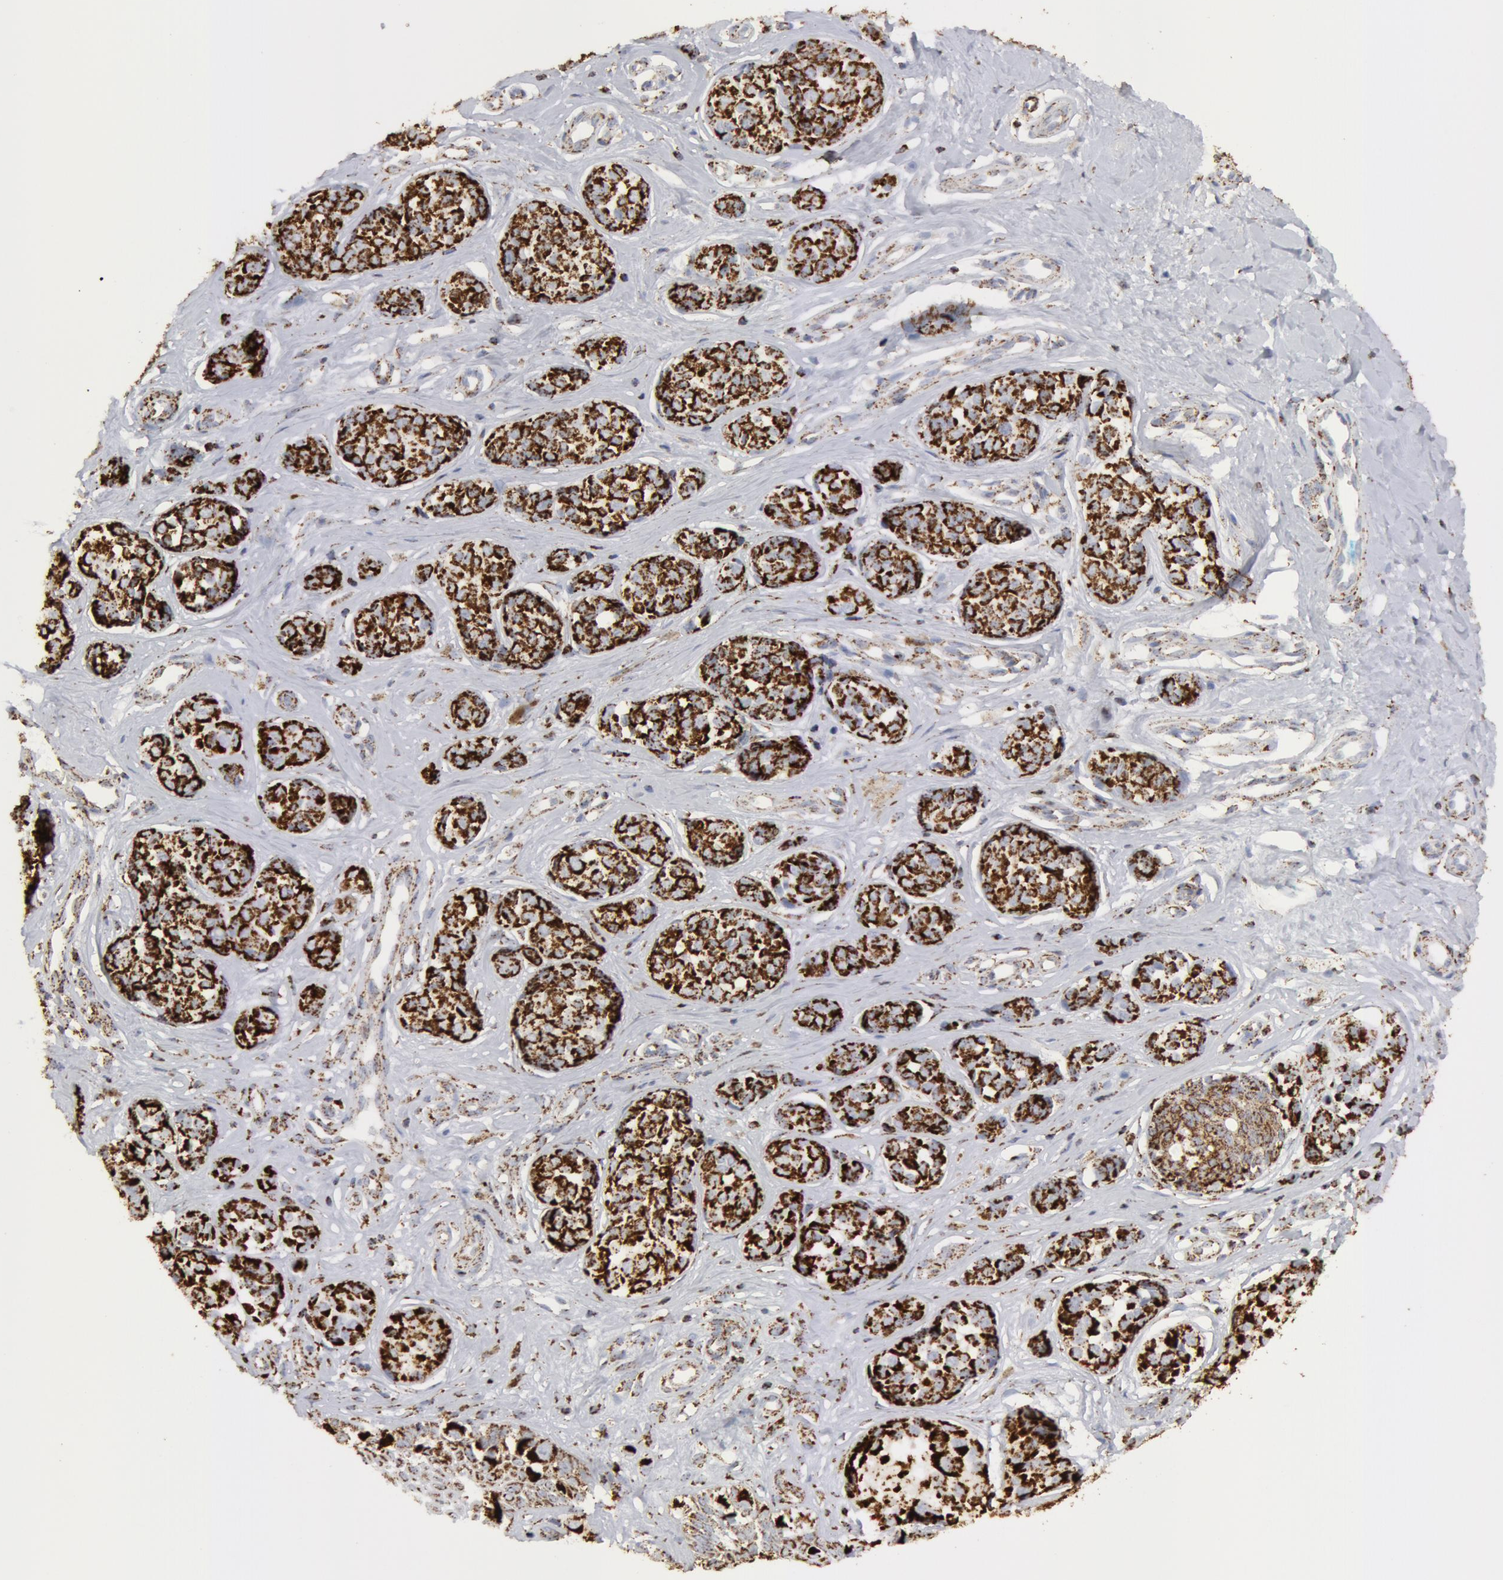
{"staining": {"intensity": "strong", "quantity": ">75%", "location": "cytoplasmic/membranous"}, "tissue": "melanoma", "cell_type": "Tumor cells", "image_type": "cancer", "snomed": [{"axis": "morphology", "description": "Malignant melanoma, NOS"}, {"axis": "topography", "description": "Skin"}], "caption": "Melanoma stained for a protein (brown) shows strong cytoplasmic/membranous positive expression in about >75% of tumor cells.", "gene": "ATP5F1B", "patient": {"sex": "male", "age": 79}}